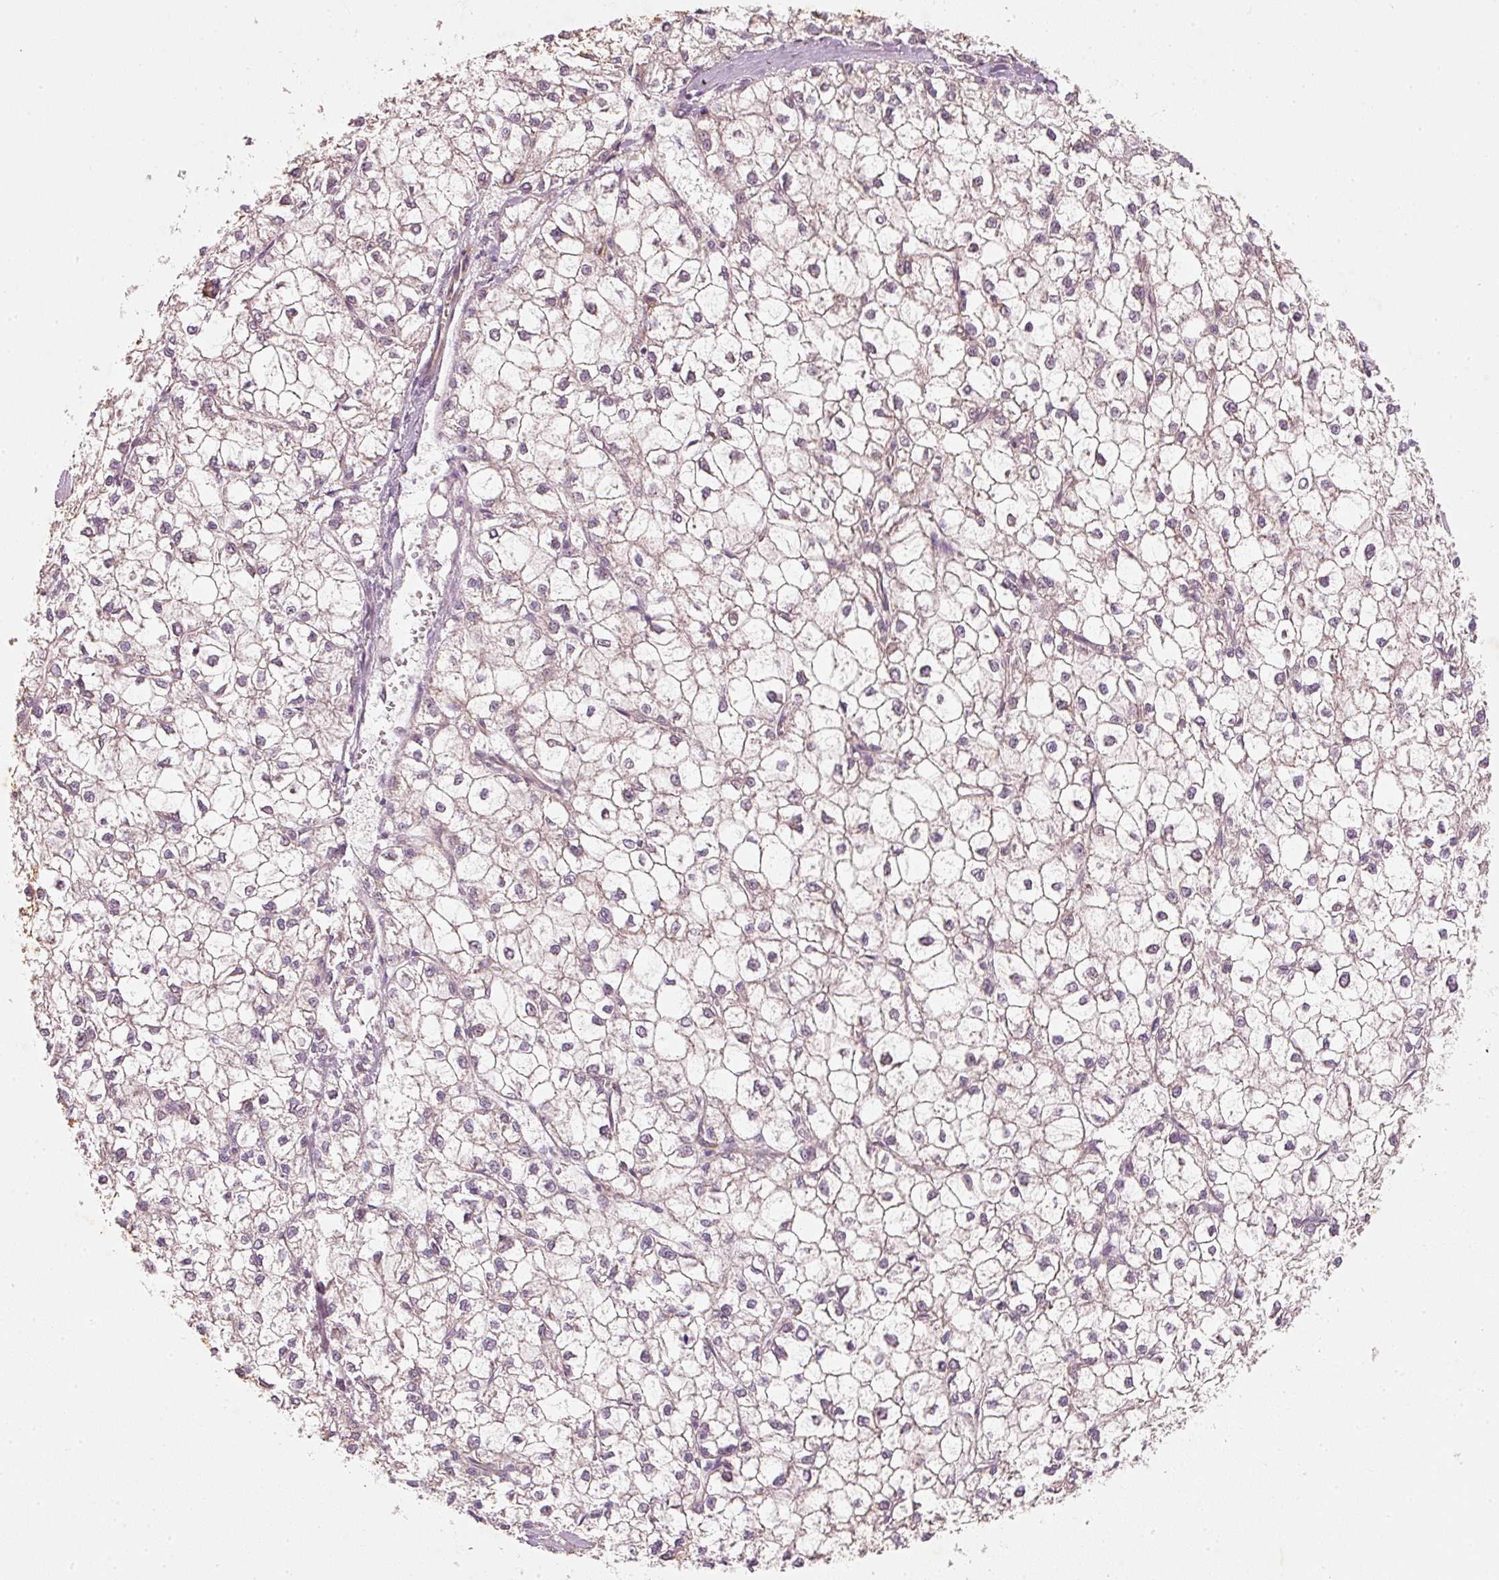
{"staining": {"intensity": "negative", "quantity": "none", "location": "none"}, "tissue": "liver cancer", "cell_type": "Tumor cells", "image_type": "cancer", "snomed": [{"axis": "morphology", "description": "Carcinoma, Hepatocellular, NOS"}, {"axis": "topography", "description": "Liver"}], "caption": "Protein analysis of liver cancer (hepatocellular carcinoma) displays no significant expression in tumor cells.", "gene": "RGL2", "patient": {"sex": "female", "age": 43}}